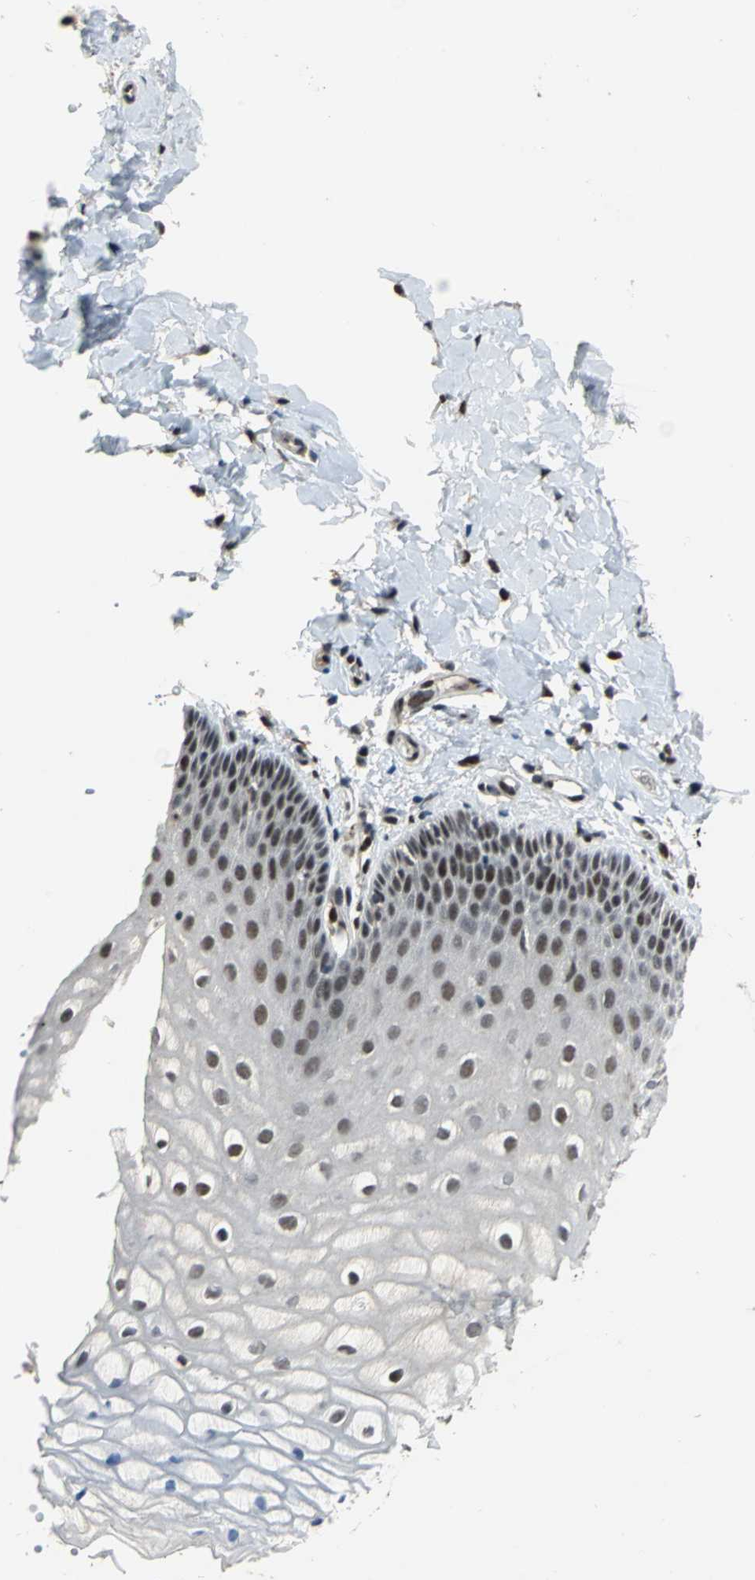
{"staining": {"intensity": "moderate", "quantity": "25%-75%", "location": "nuclear"}, "tissue": "vagina", "cell_type": "Squamous epithelial cells", "image_type": "normal", "snomed": [{"axis": "morphology", "description": "Normal tissue, NOS"}, {"axis": "topography", "description": "Vagina"}], "caption": "This histopathology image displays immunohistochemistry staining of normal human vagina, with medium moderate nuclear expression in approximately 25%-75% of squamous epithelial cells.", "gene": "ELF2", "patient": {"sex": "female", "age": 55}}